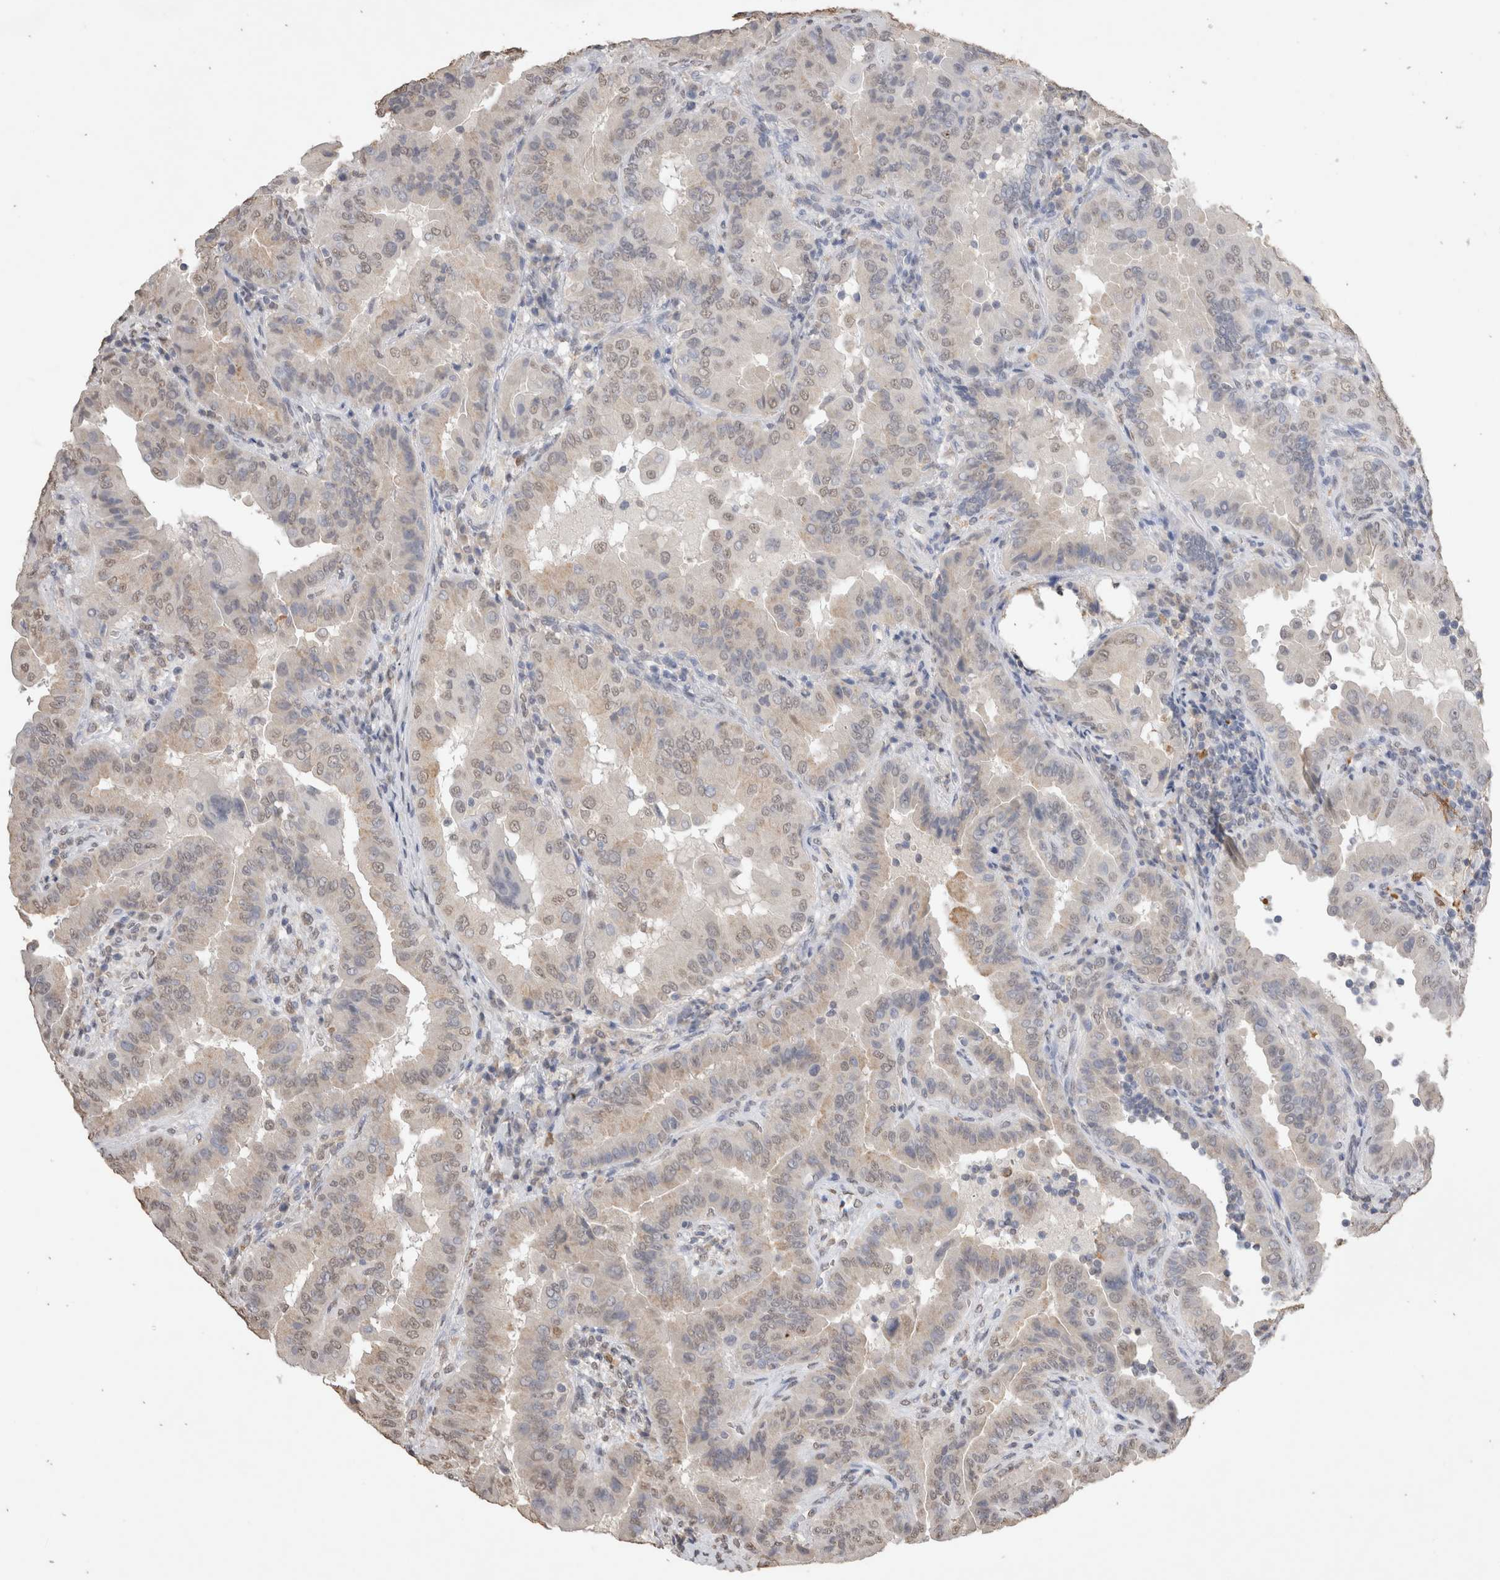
{"staining": {"intensity": "weak", "quantity": "<25%", "location": "nuclear"}, "tissue": "thyroid cancer", "cell_type": "Tumor cells", "image_type": "cancer", "snomed": [{"axis": "morphology", "description": "Papillary adenocarcinoma, NOS"}, {"axis": "topography", "description": "Thyroid gland"}], "caption": "Tumor cells show no significant positivity in thyroid papillary adenocarcinoma.", "gene": "LGALS2", "patient": {"sex": "male", "age": 33}}